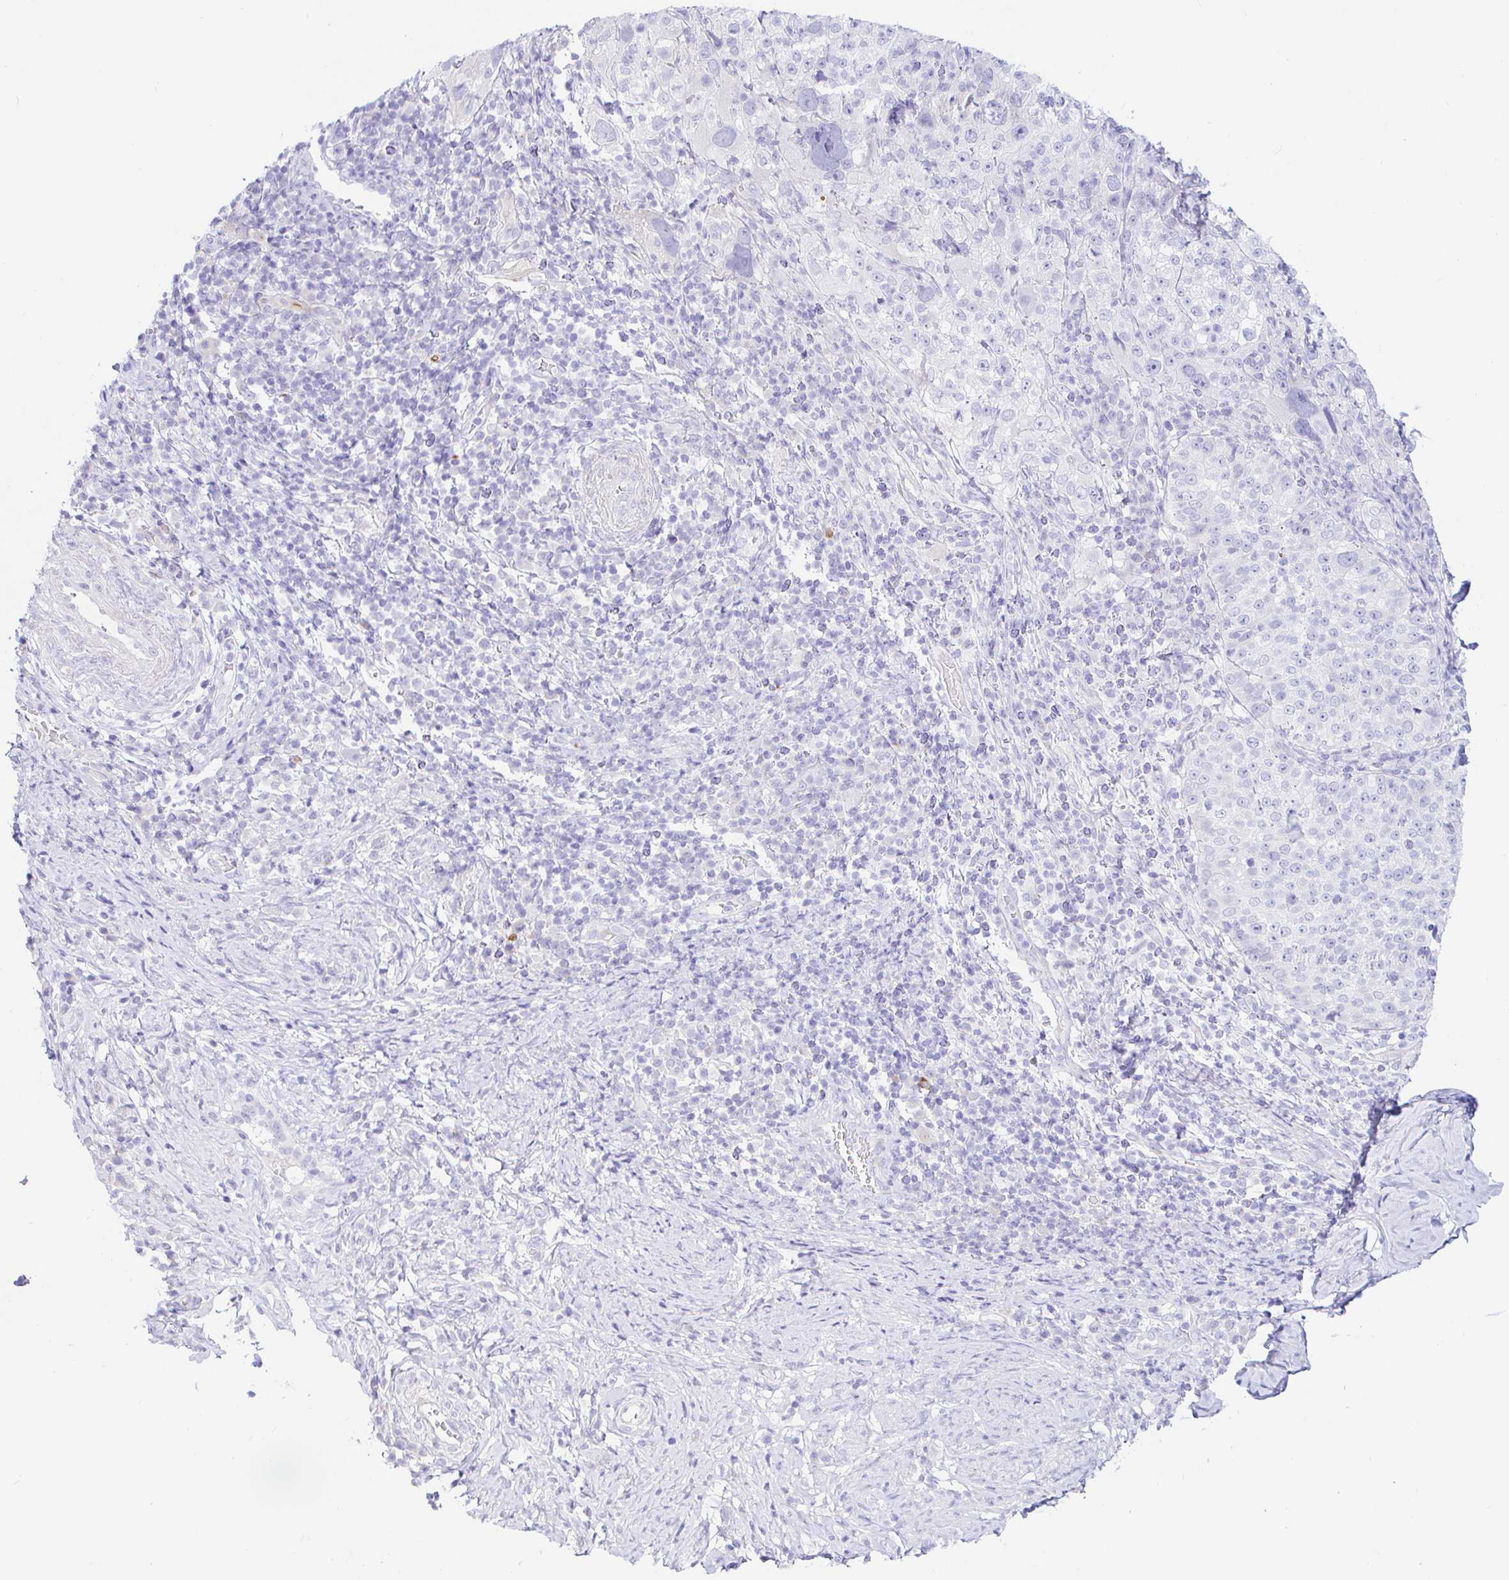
{"staining": {"intensity": "negative", "quantity": "none", "location": "none"}, "tissue": "cervical cancer", "cell_type": "Tumor cells", "image_type": "cancer", "snomed": [{"axis": "morphology", "description": "Squamous cell carcinoma, NOS"}, {"axis": "topography", "description": "Cervix"}], "caption": "Immunohistochemical staining of cervical cancer (squamous cell carcinoma) exhibits no significant expression in tumor cells.", "gene": "PINLYP", "patient": {"sex": "female", "age": 75}}